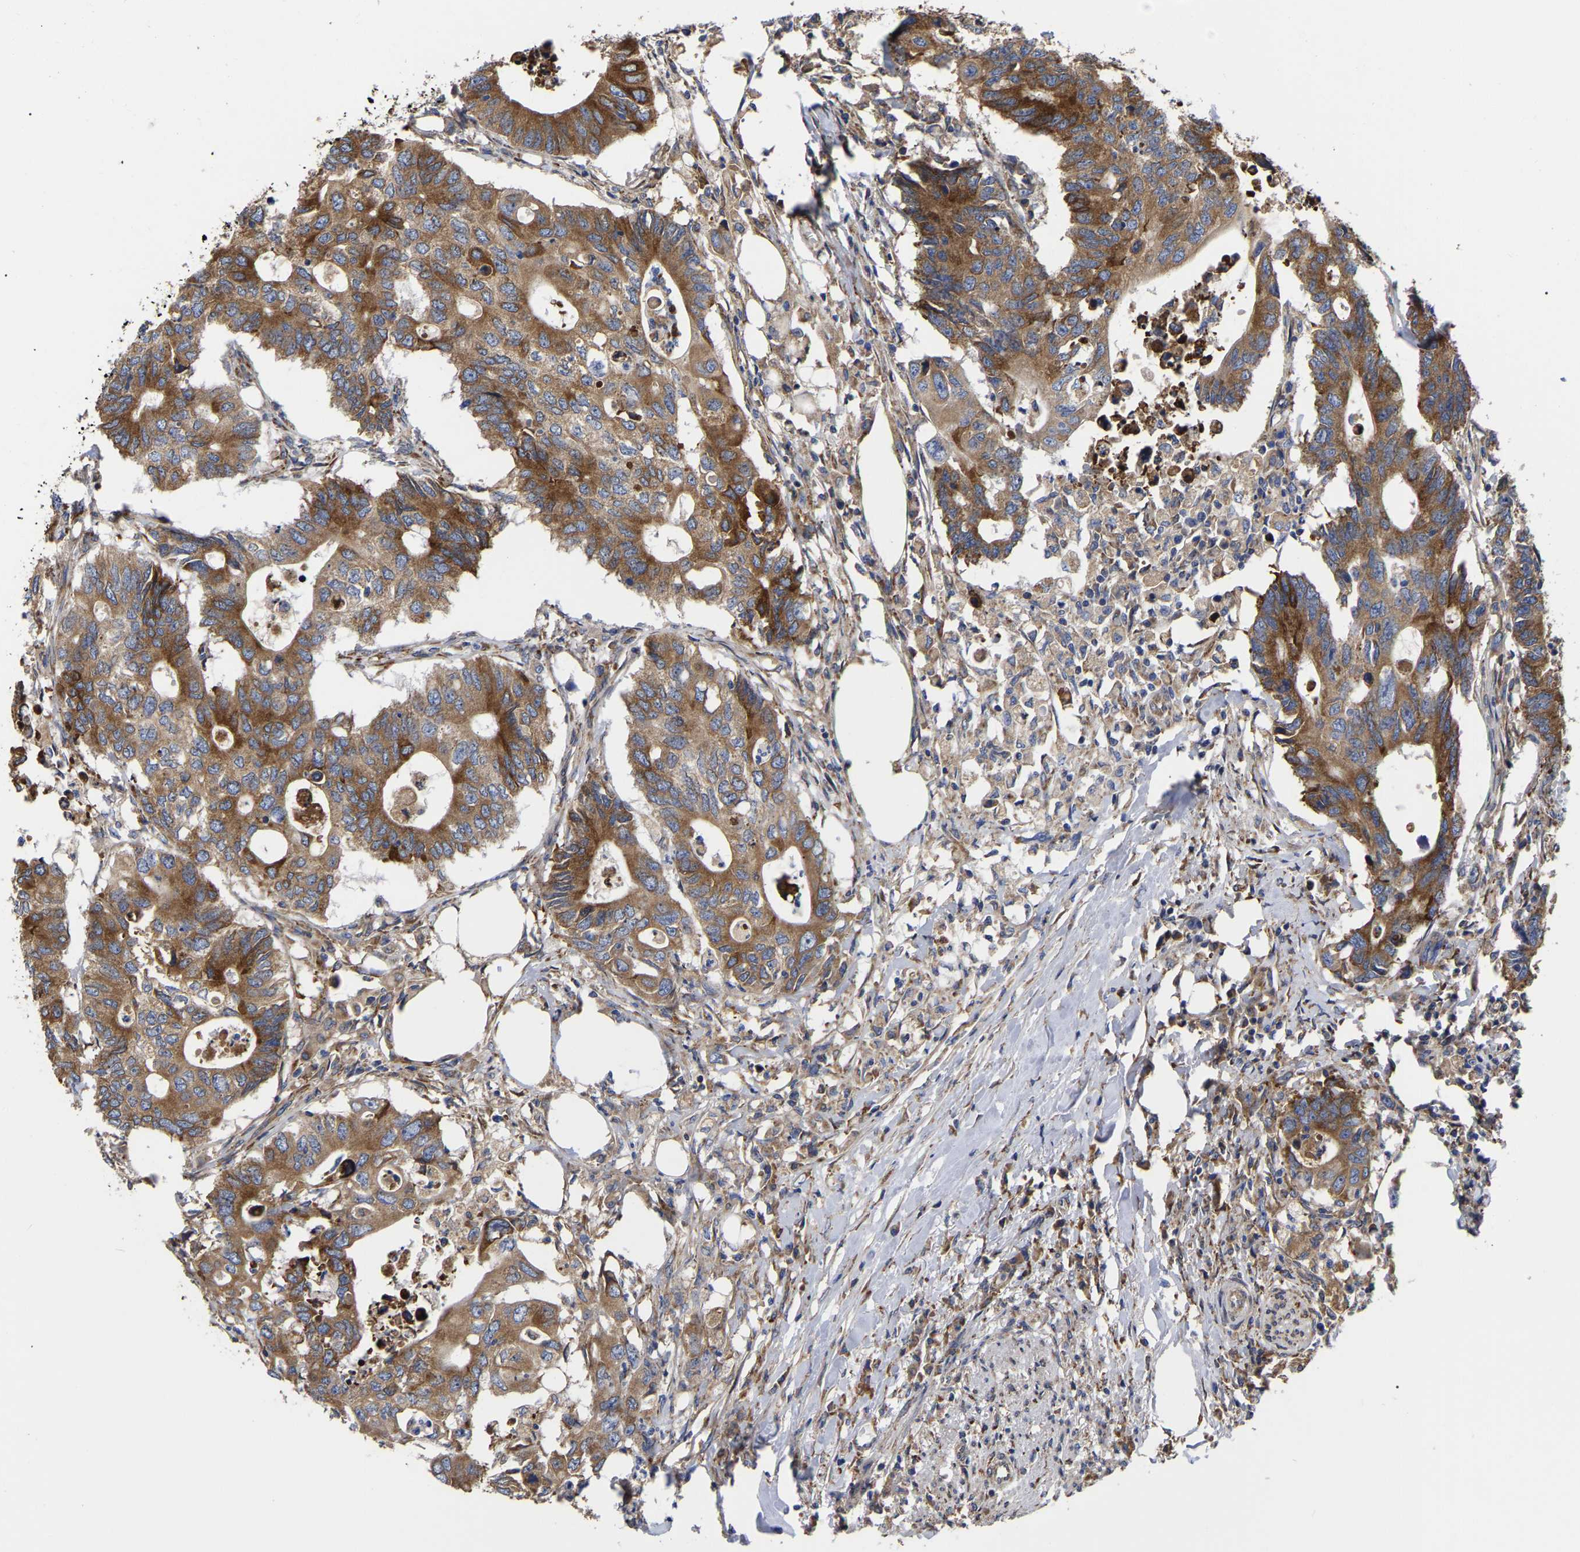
{"staining": {"intensity": "strong", "quantity": ">75%", "location": "cytoplasmic/membranous"}, "tissue": "colorectal cancer", "cell_type": "Tumor cells", "image_type": "cancer", "snomed": [{"axis": "morphology", "description": "Adenocarcinoma, NOS"}, {"axis": "topography", "description": "Colon"}], "caption": "Colorectal cancer was stained to show a protein in brown. There is high levels of strong cytoplasmic/membranous positivity in approximately >75% of tumor cells.", "gene": "CFAP298", "patient": {"sex": "male", "age": 71}}